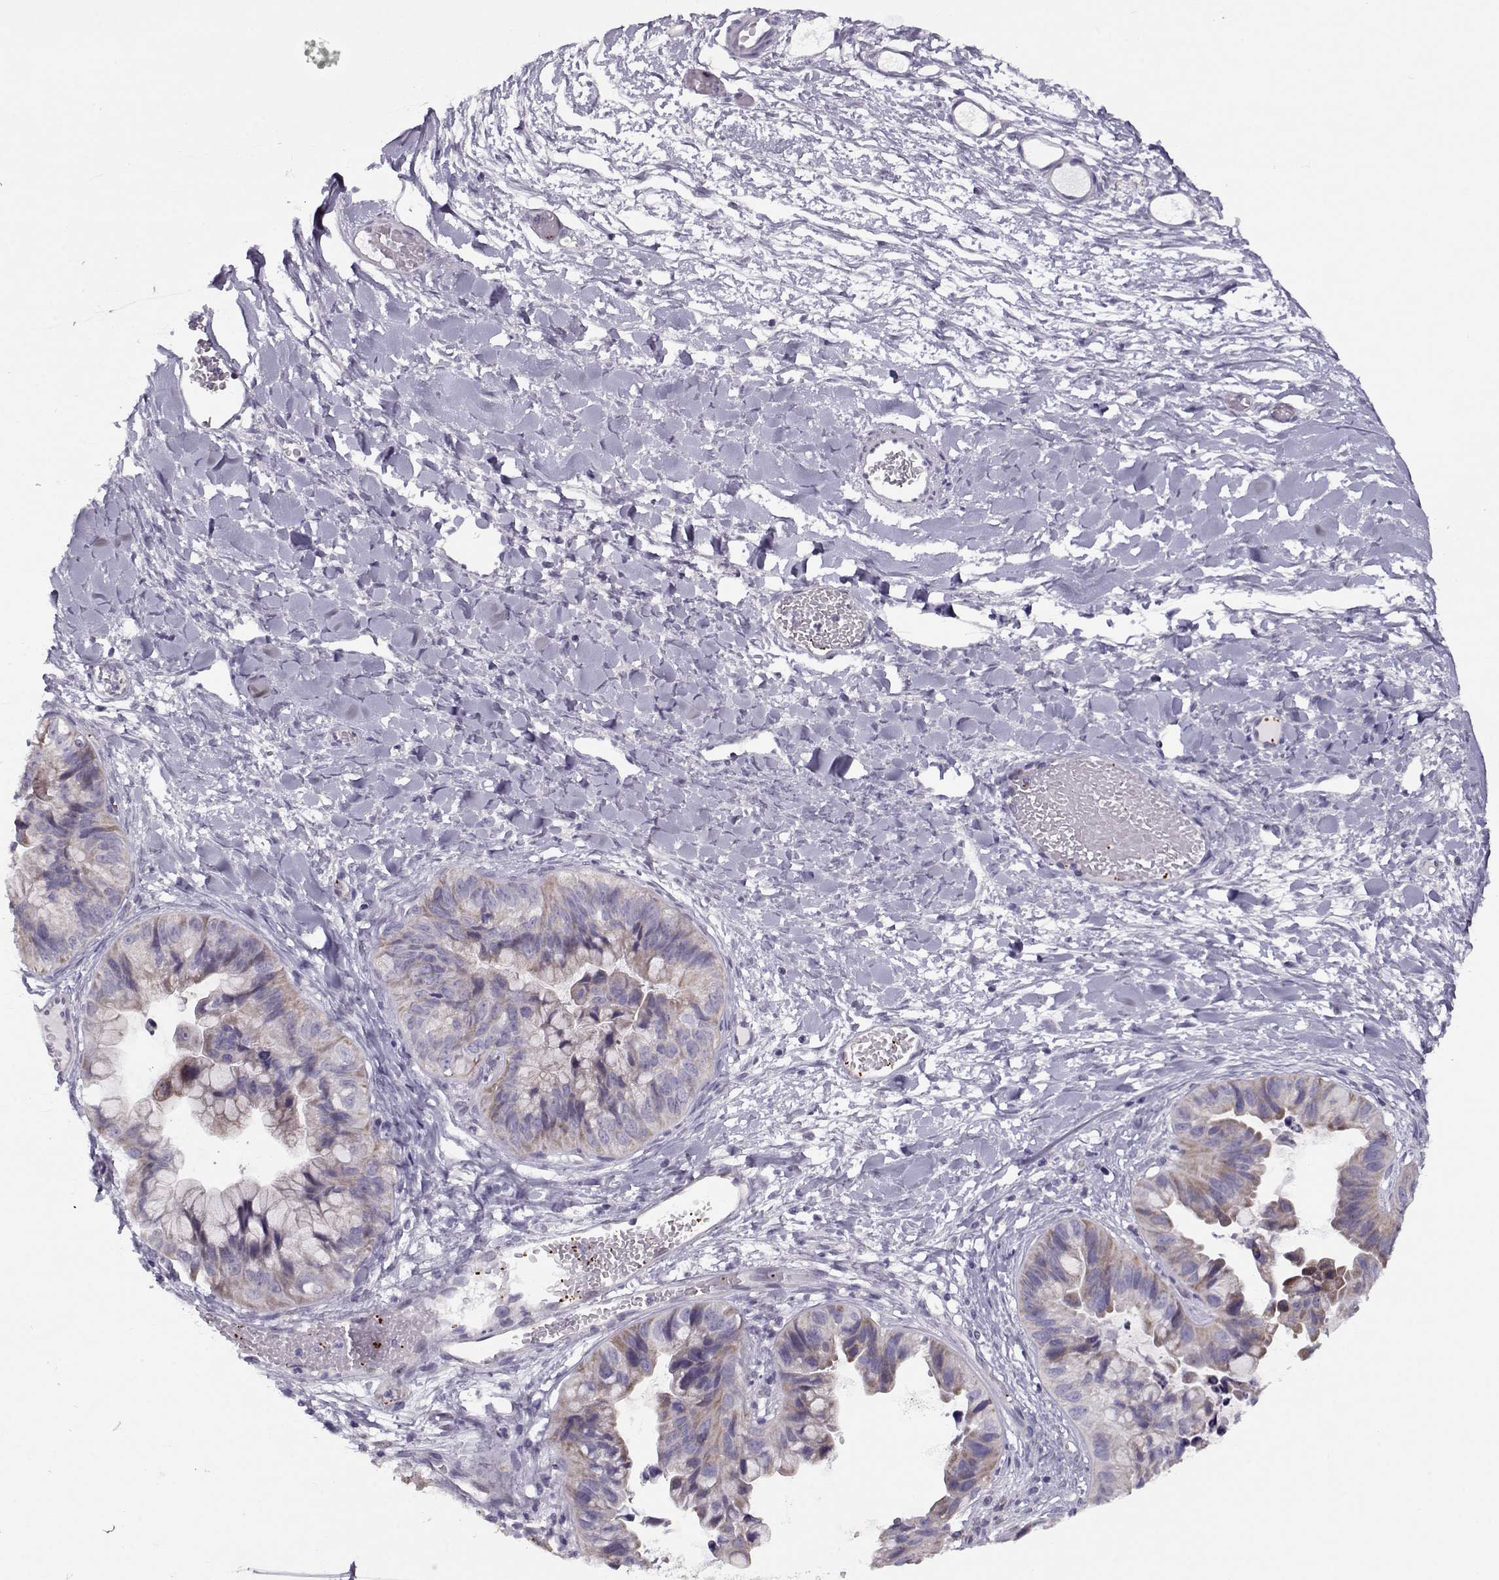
{"staining": {"intensity": "weak", "quantity": "<25%", "location": "cytoplasmic/membranous"}, "tissue": "ovarian cancer", "cell_type": "Tumor cells", "image_type": "cancer", "snomed": [{"axis": "morphology", "description": "Cystadenocarcinoma, mucinous, NOS"}, {"axis": "topography", "description": "Ovary"}], "caption": "Photomicrograph shows no protein expression in tumor cells of ovarian cancer (mucinous cystadenocarcinoma) tissue. The staining is performed using DAB brown chromogen with nuclei counter-stained in using hematoxylin.", "gene": "KLF17", "patient": {"sex": "female", "age": 76}}